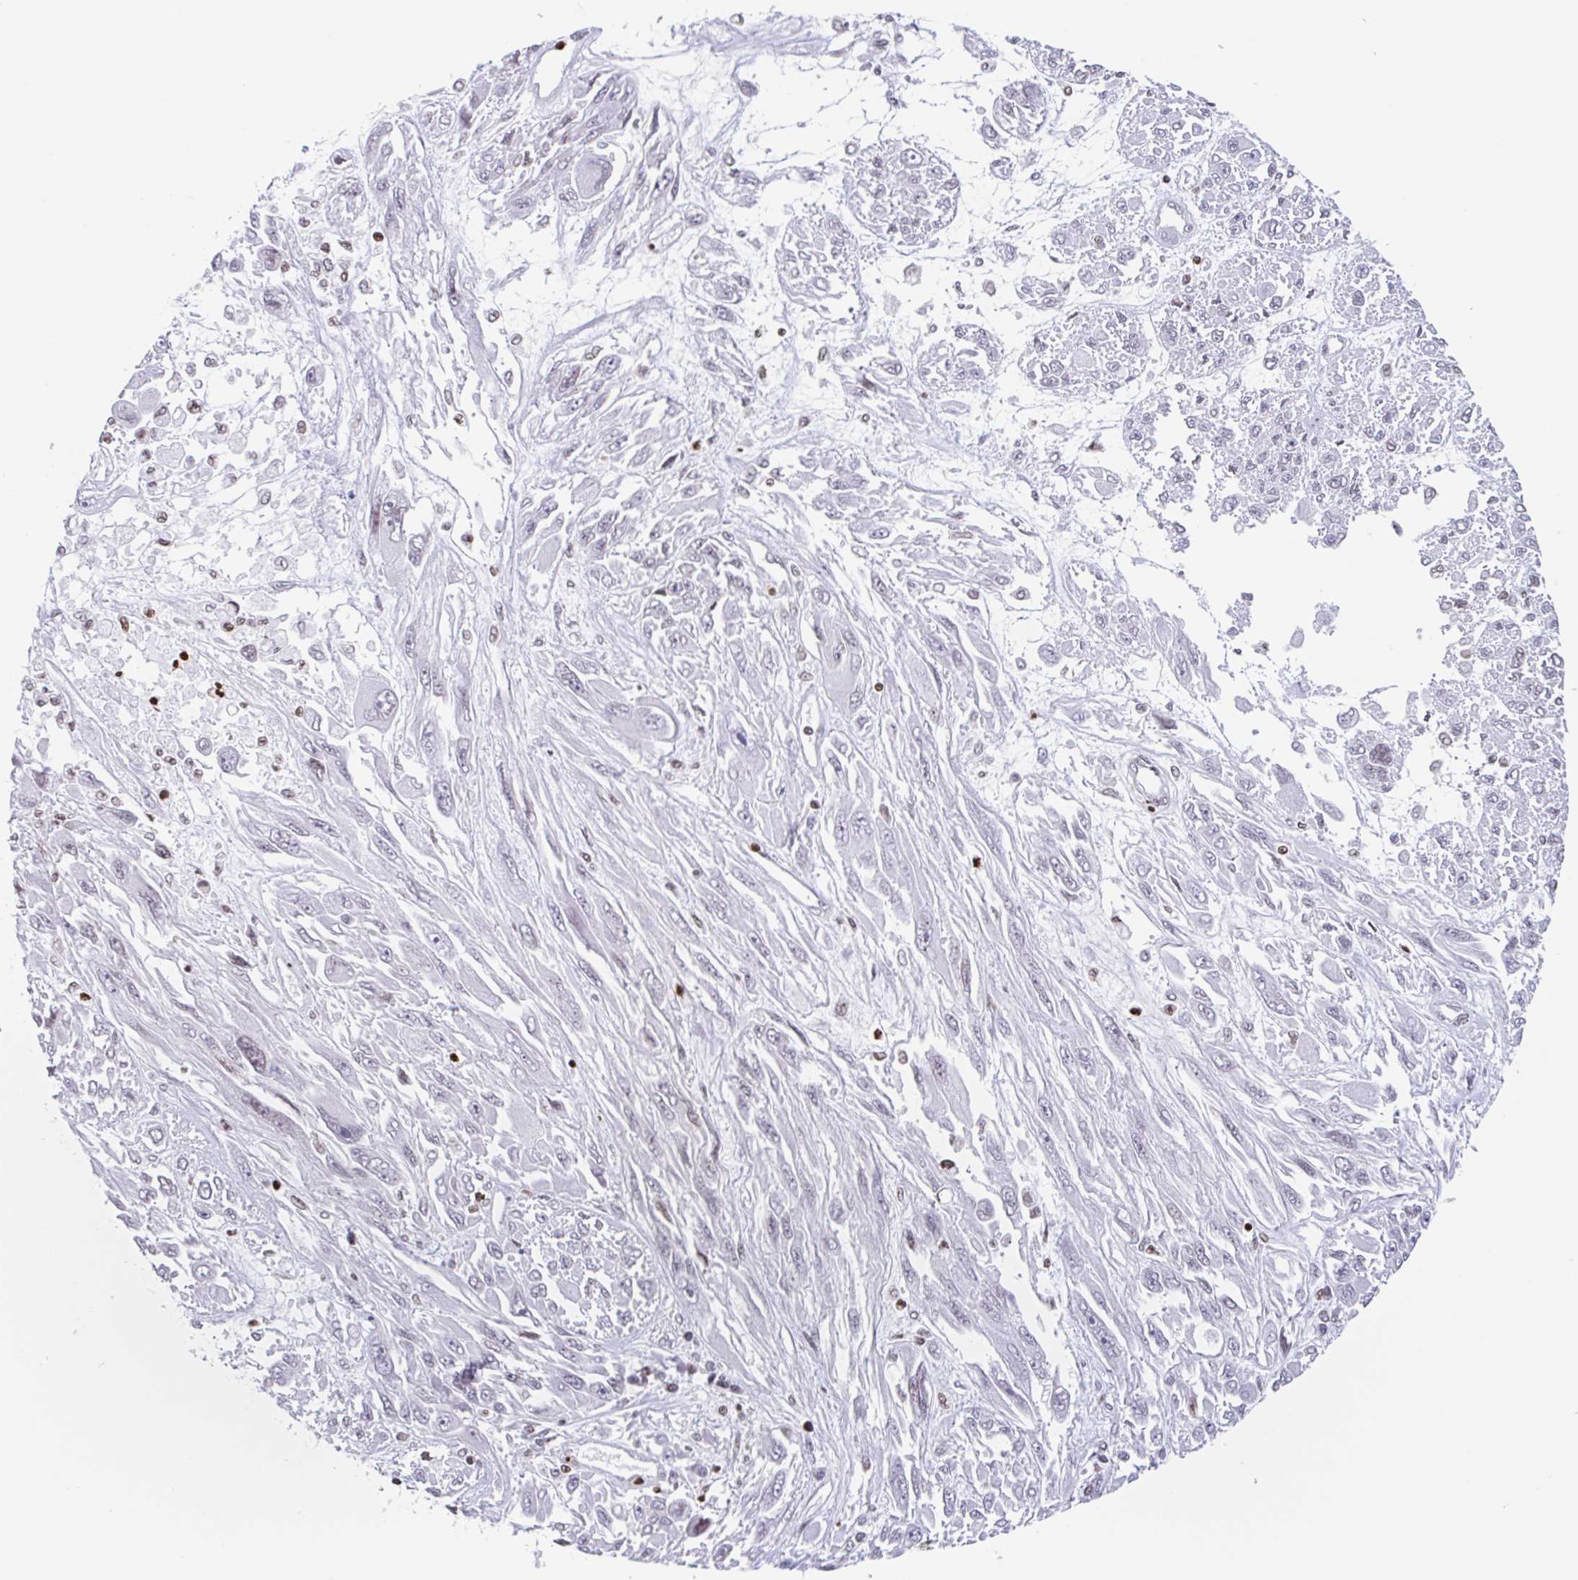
{"staining": {"intensity": "weak", "quantity": "25%-75%", "location": "nuclear"}, "tissue": "melanoma", "cell_type": "Tumor cells", "image_type": "cancer", "snomed": [{"axis": "morphology", "description": "Malignant melanoma, NOS"}, {"axis": "topography", "description": "Skin"}], "caption": "Malignant melanoma stained with immunohistochemistry (IHC) demonstrates weak nuclear positivity in approximately 25%-75% of tumor cells.", "gene": "NOL6", "patient": {"sex": "female", "age": 91}}